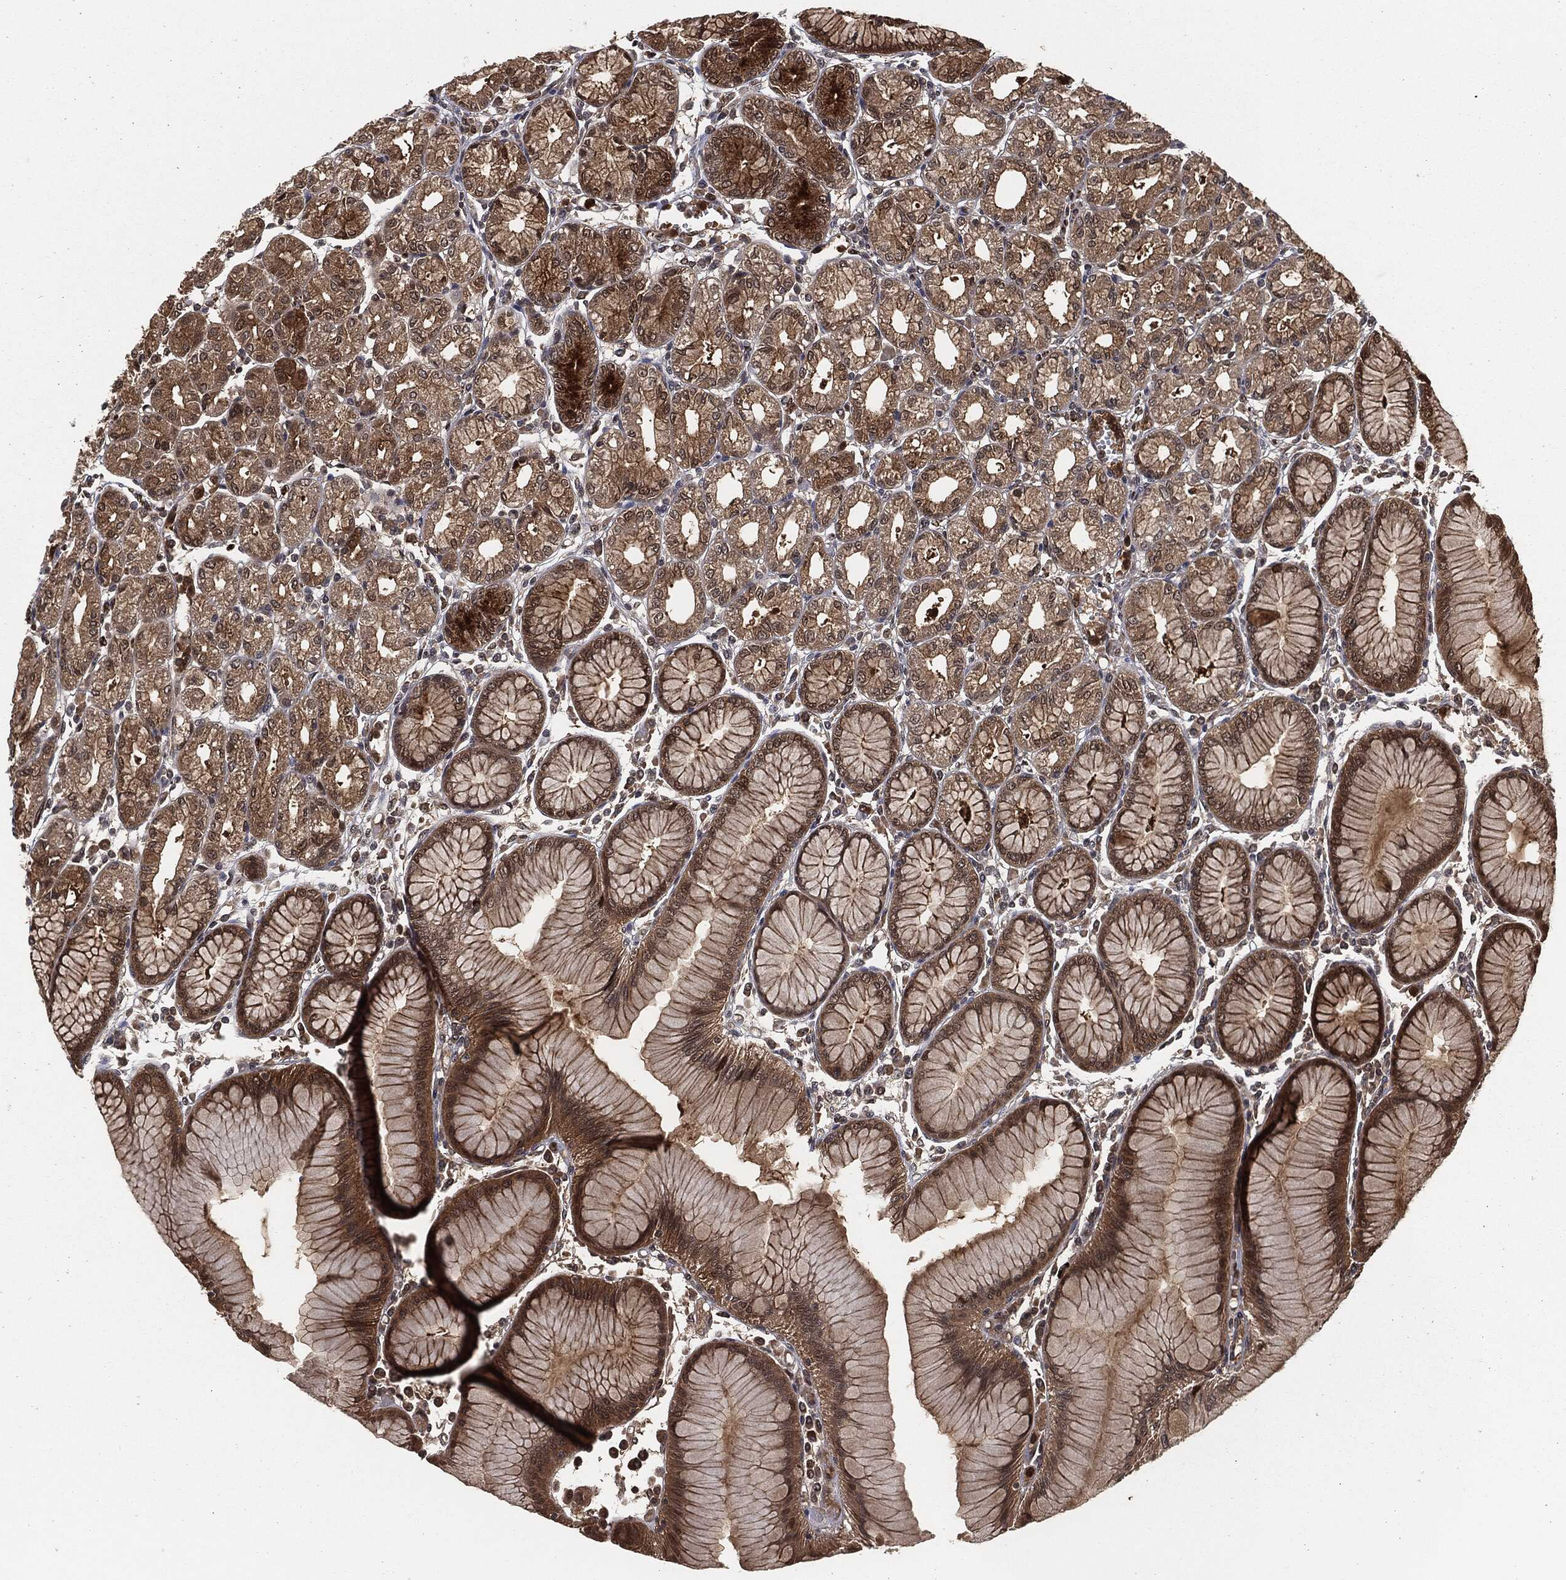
{"staining": {"intensity": "moderate", "quantity": "25%-75%", "location": "cytoplasmic/membranous,nuclear"}, "tissue": "stomach", "cell_type": "Glandular cells", "image_type": "normal", "snomed": [{"axis": "morphology", "description": "Normal tissue, NOS"}, {"axis": "topography", "description": "Stomach"}], "caption": "Glandular cells show moderate cytoplasmic/membranous,nuclear positivity in about 25%-75% of cells in normal stomach.", "gene": "CAPRIN2", "patient": {"sex": "female", "age": 57}}